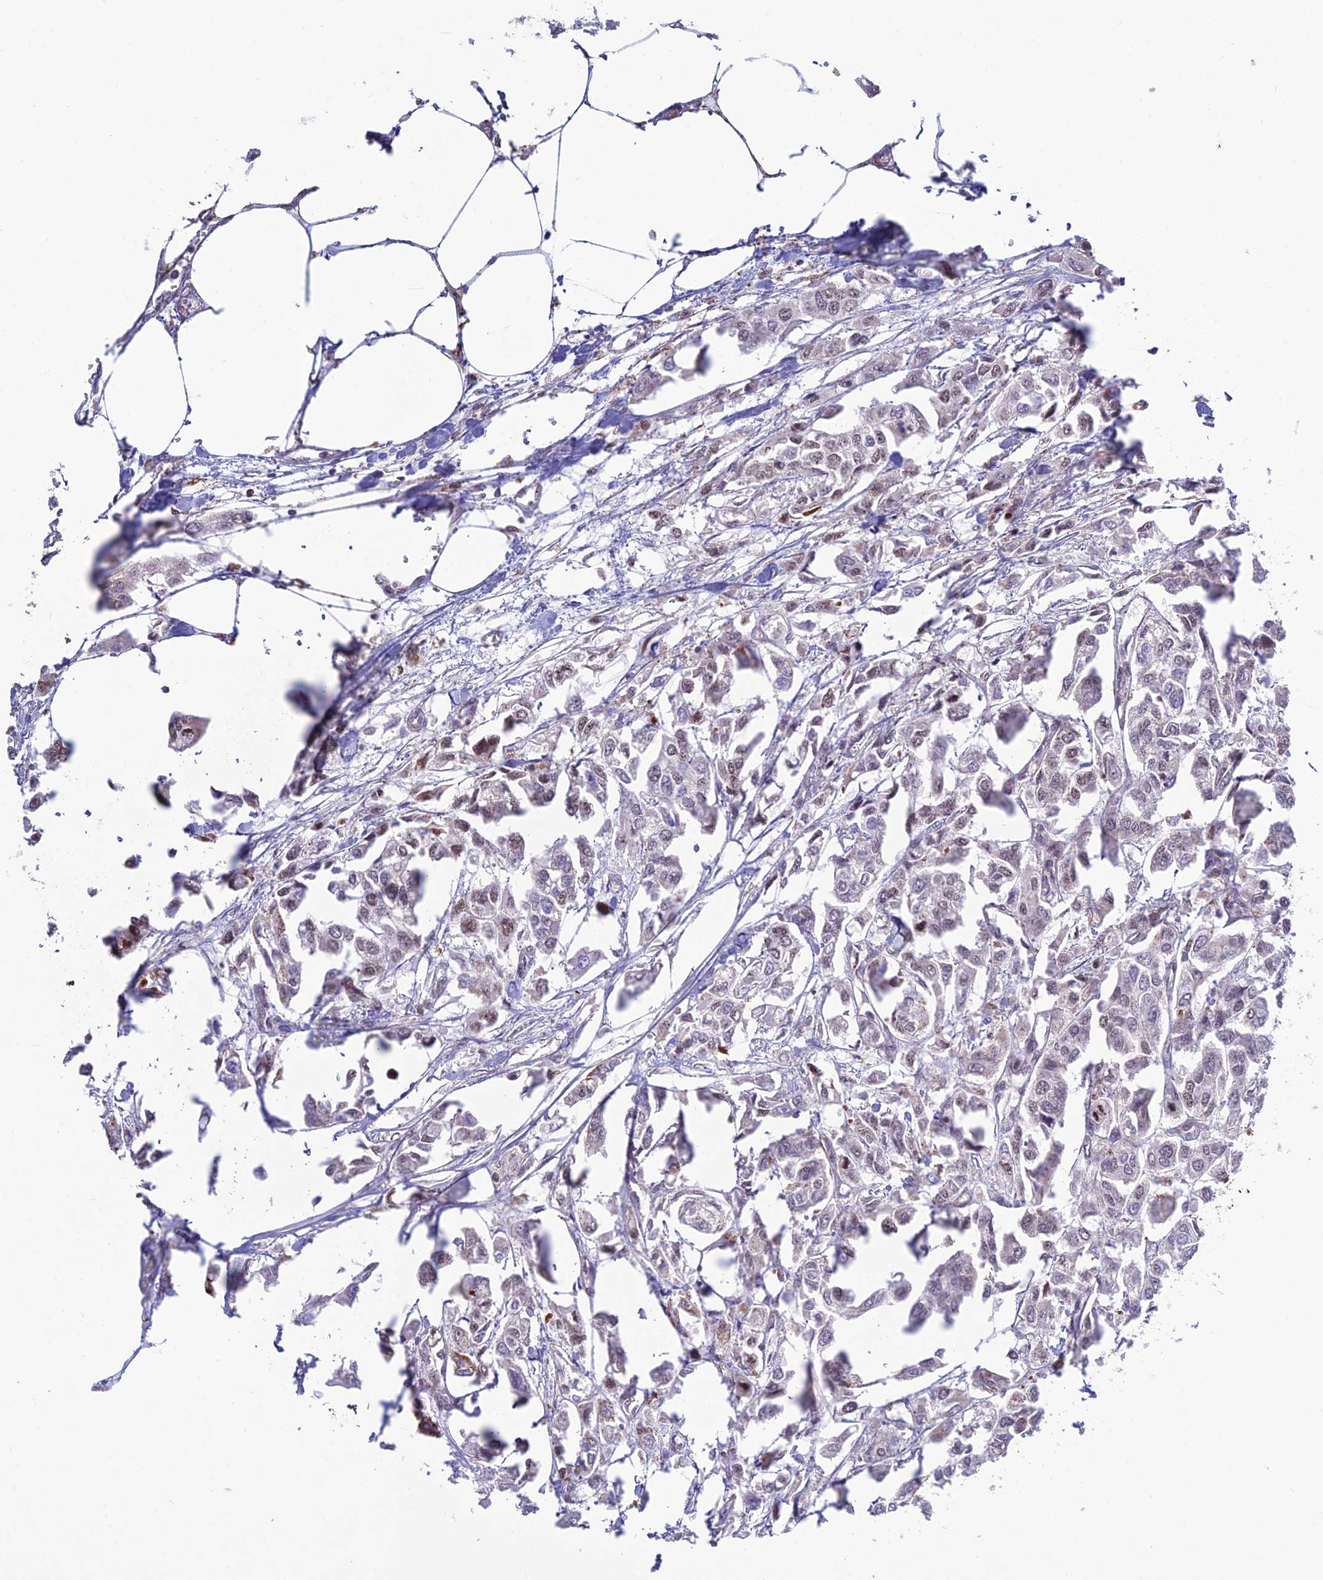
{"staining": {"intensity": "weak", "quantity": "25%-75%", "location": "nuclear"}, "tissue": "urothelial cancer", "cell_type": "Tumor cells", "image_type": "cancer", "snomed": [{"axis": "morphology", "description": "Urothelial carcinoma, High grade"}, {"axis": "topography", "description": "Urinary bladder"}], "caption": "High-grade urothelial carcinoma tissue demonstrates weak nuclear staining in approximately 25%-75% of tumor cells", "gene": "POLR1G", "patient": {"sex": "male", "age": 67}}